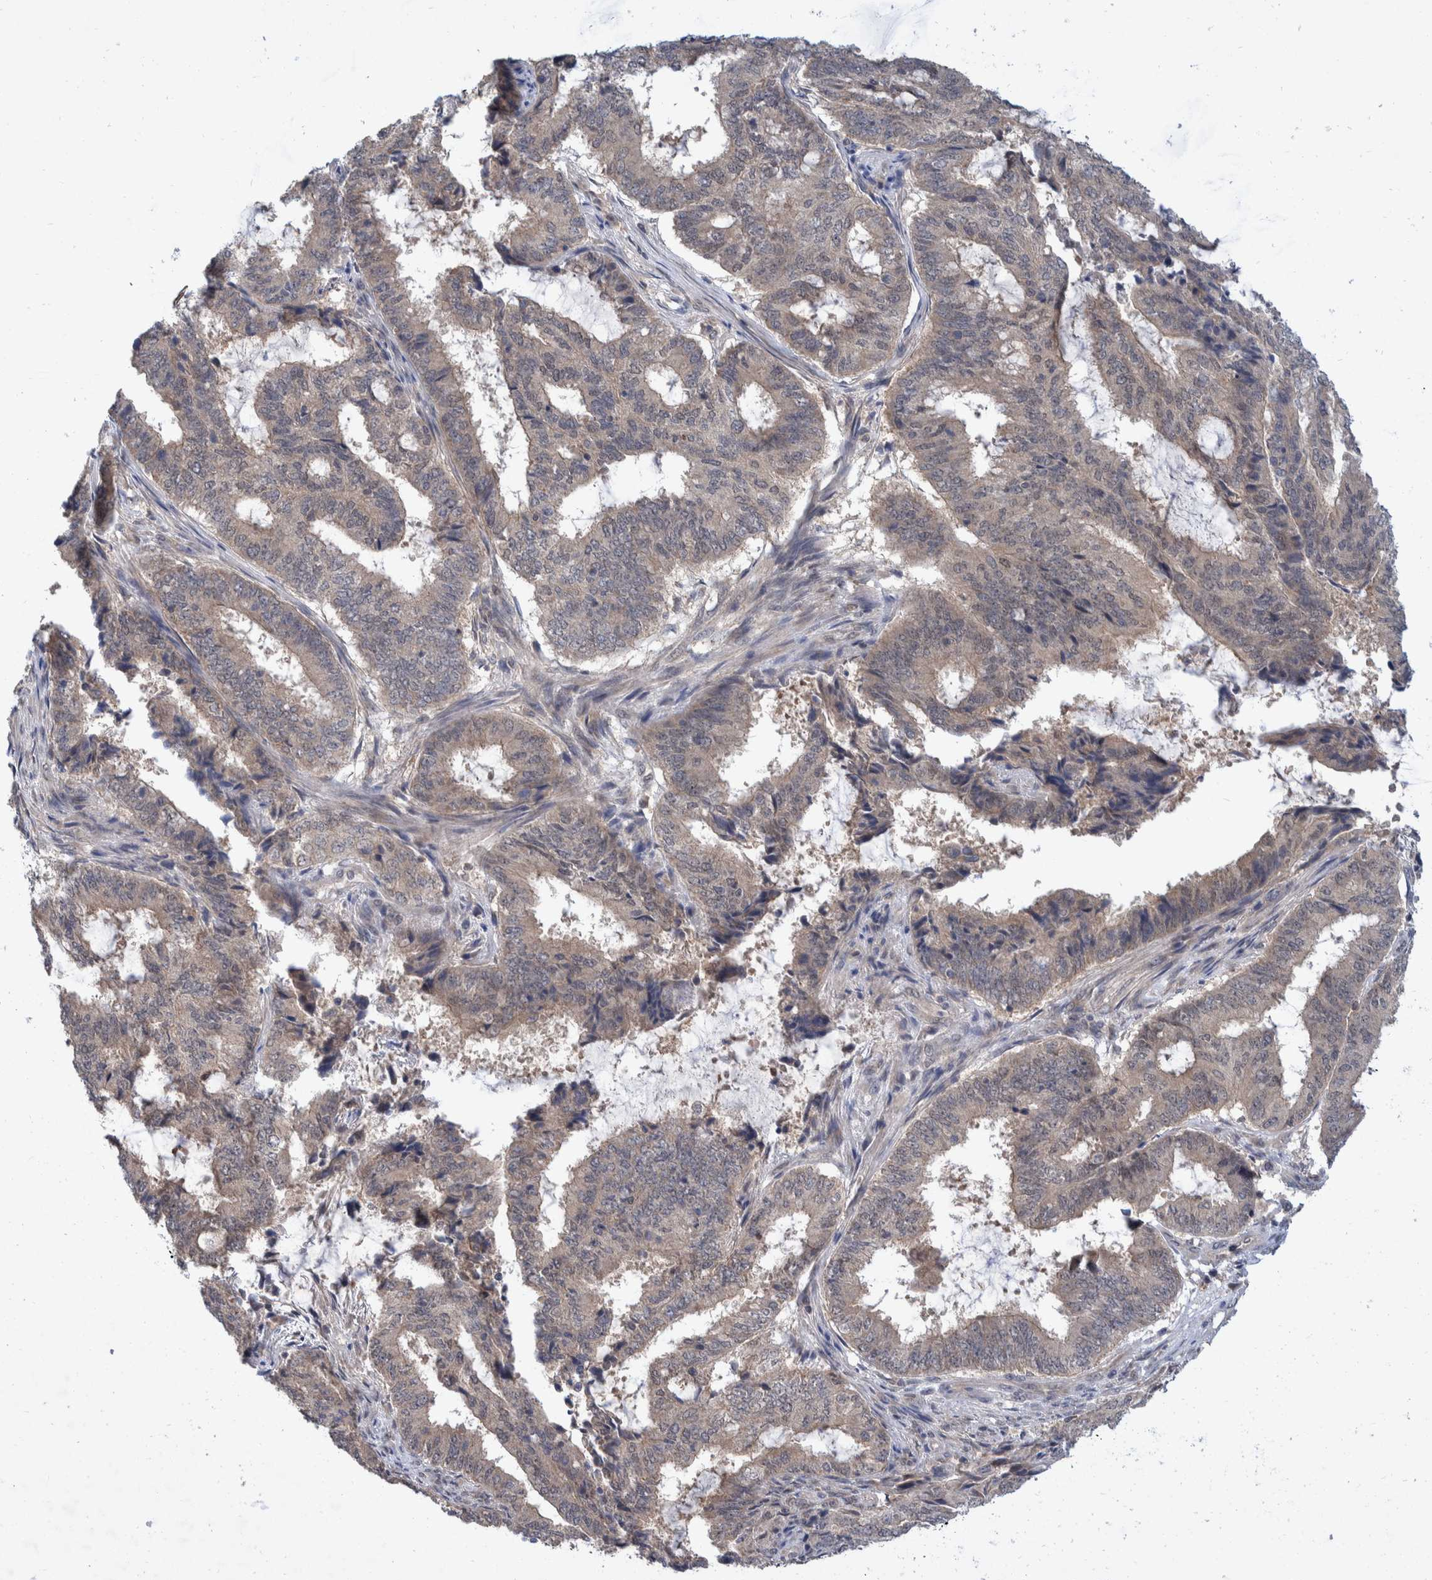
{"staining": {"intensity": "weak", "quantity": "25%-75%", "location": "cytoplasmic/membranous"}, "tissue": "endometrial cancer", "cell_type": "Tumor cells", "image_type": "cancer", "snomed": [{"axis": "morphology", "description": "Adenocarcinoma, NOS"}, {"axis": "topography", "description": "Endometrium"}], "caption": "An image of adenocarcinoma (endometrial) stained for a protein reveals weak cytoplasmic/membranous brown staining in tumor cells.", "gene": "PLPBP", "patient": {"sex": "female", "age": 51}}